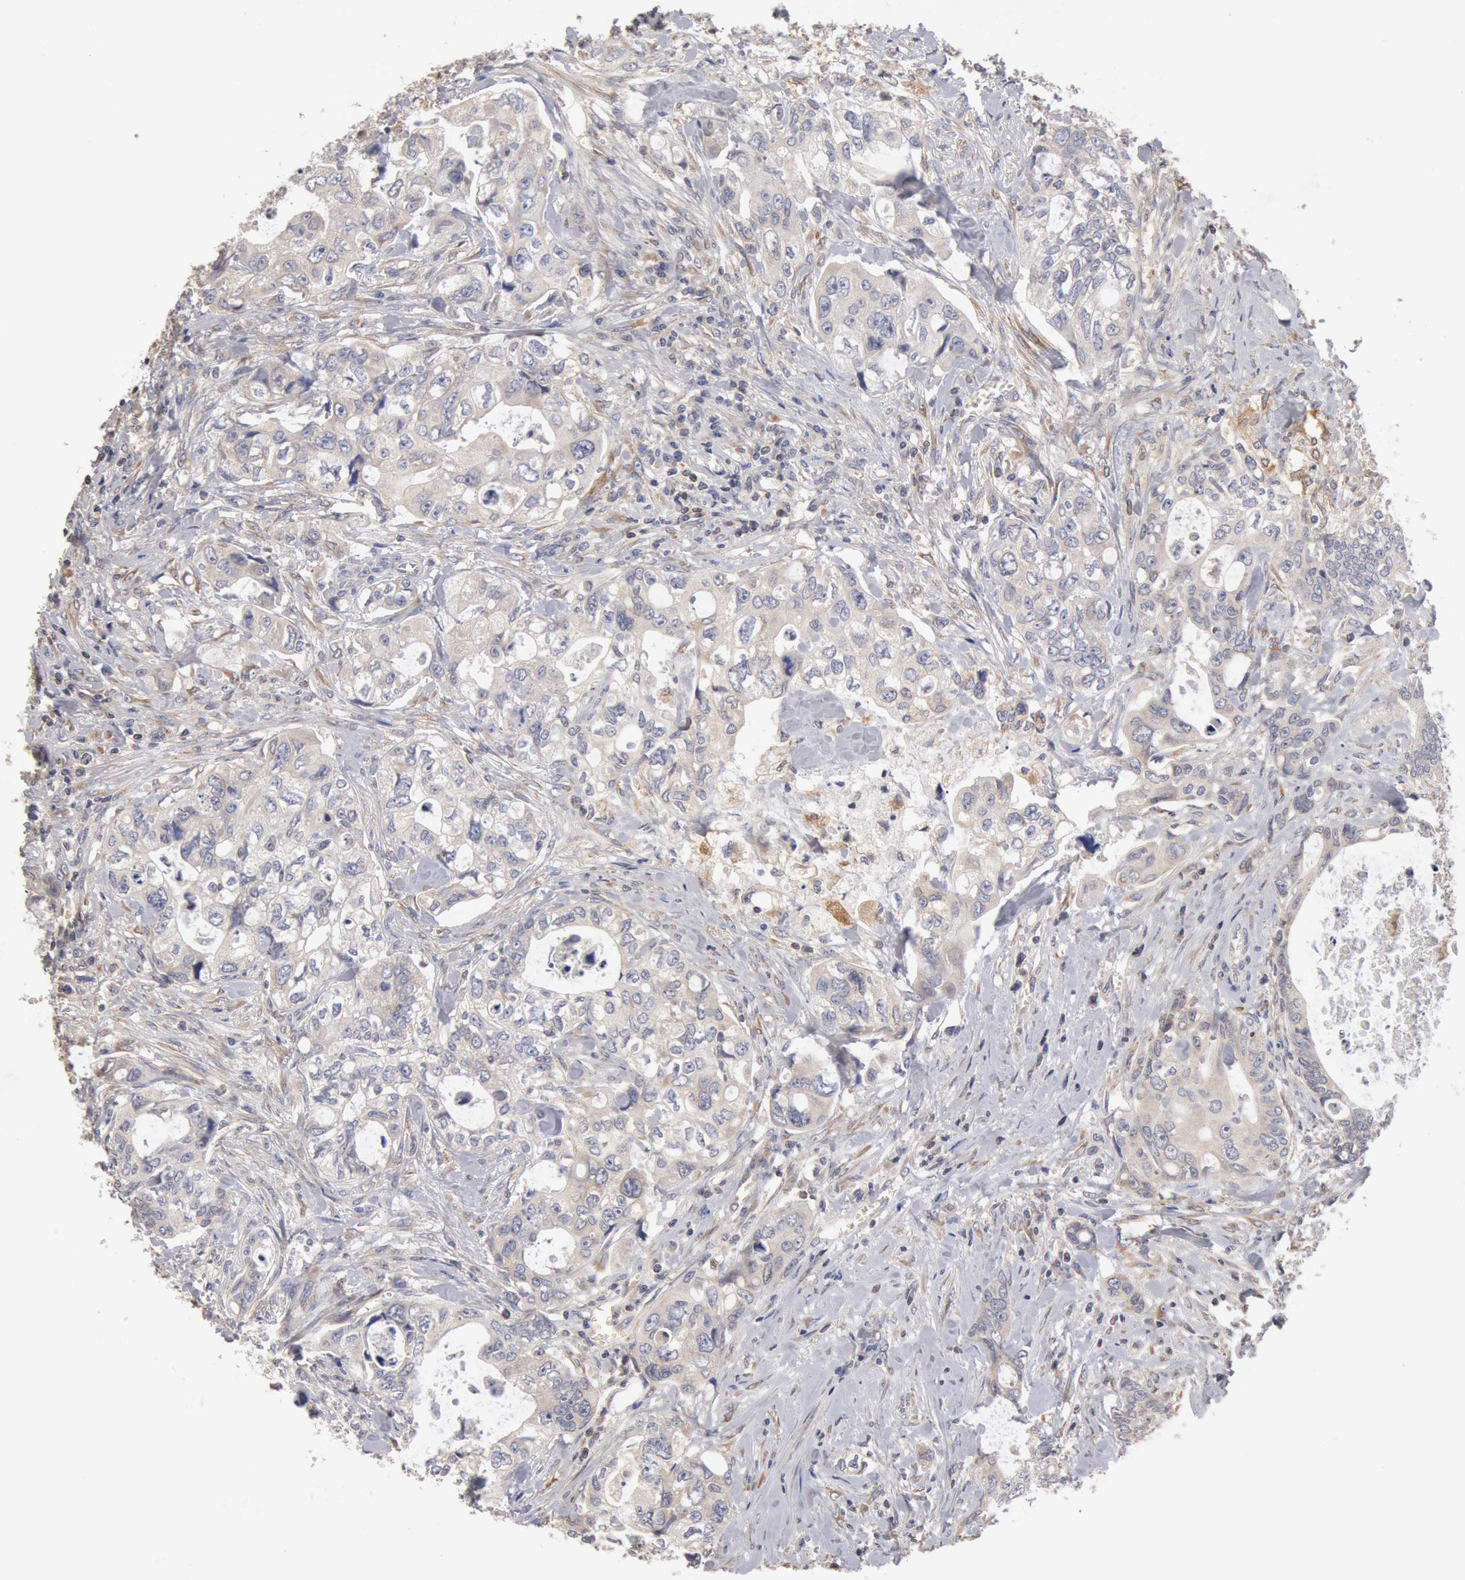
{"staining": {"intensity": "negative", "quantity": "none", "location": "none"}, "tissue": "colorectal cancer", "cell_type": "Tumor cells", "image_type": "cancer", "snomed": [{"axis": "morphology", "description": "Adenocarcinoma, NOS"}, {"axis": "topography", "description": "Rectum"}], "caption": "Tumor cells are negative for protein expression in human adenocarcinoma (colorectal). The staining is performed using DAB brown chromogen with nuclei counter-stained in using hematoxylin.", "gene": "OSBPL8", "patient": {"sex": "female", "age": 57}}